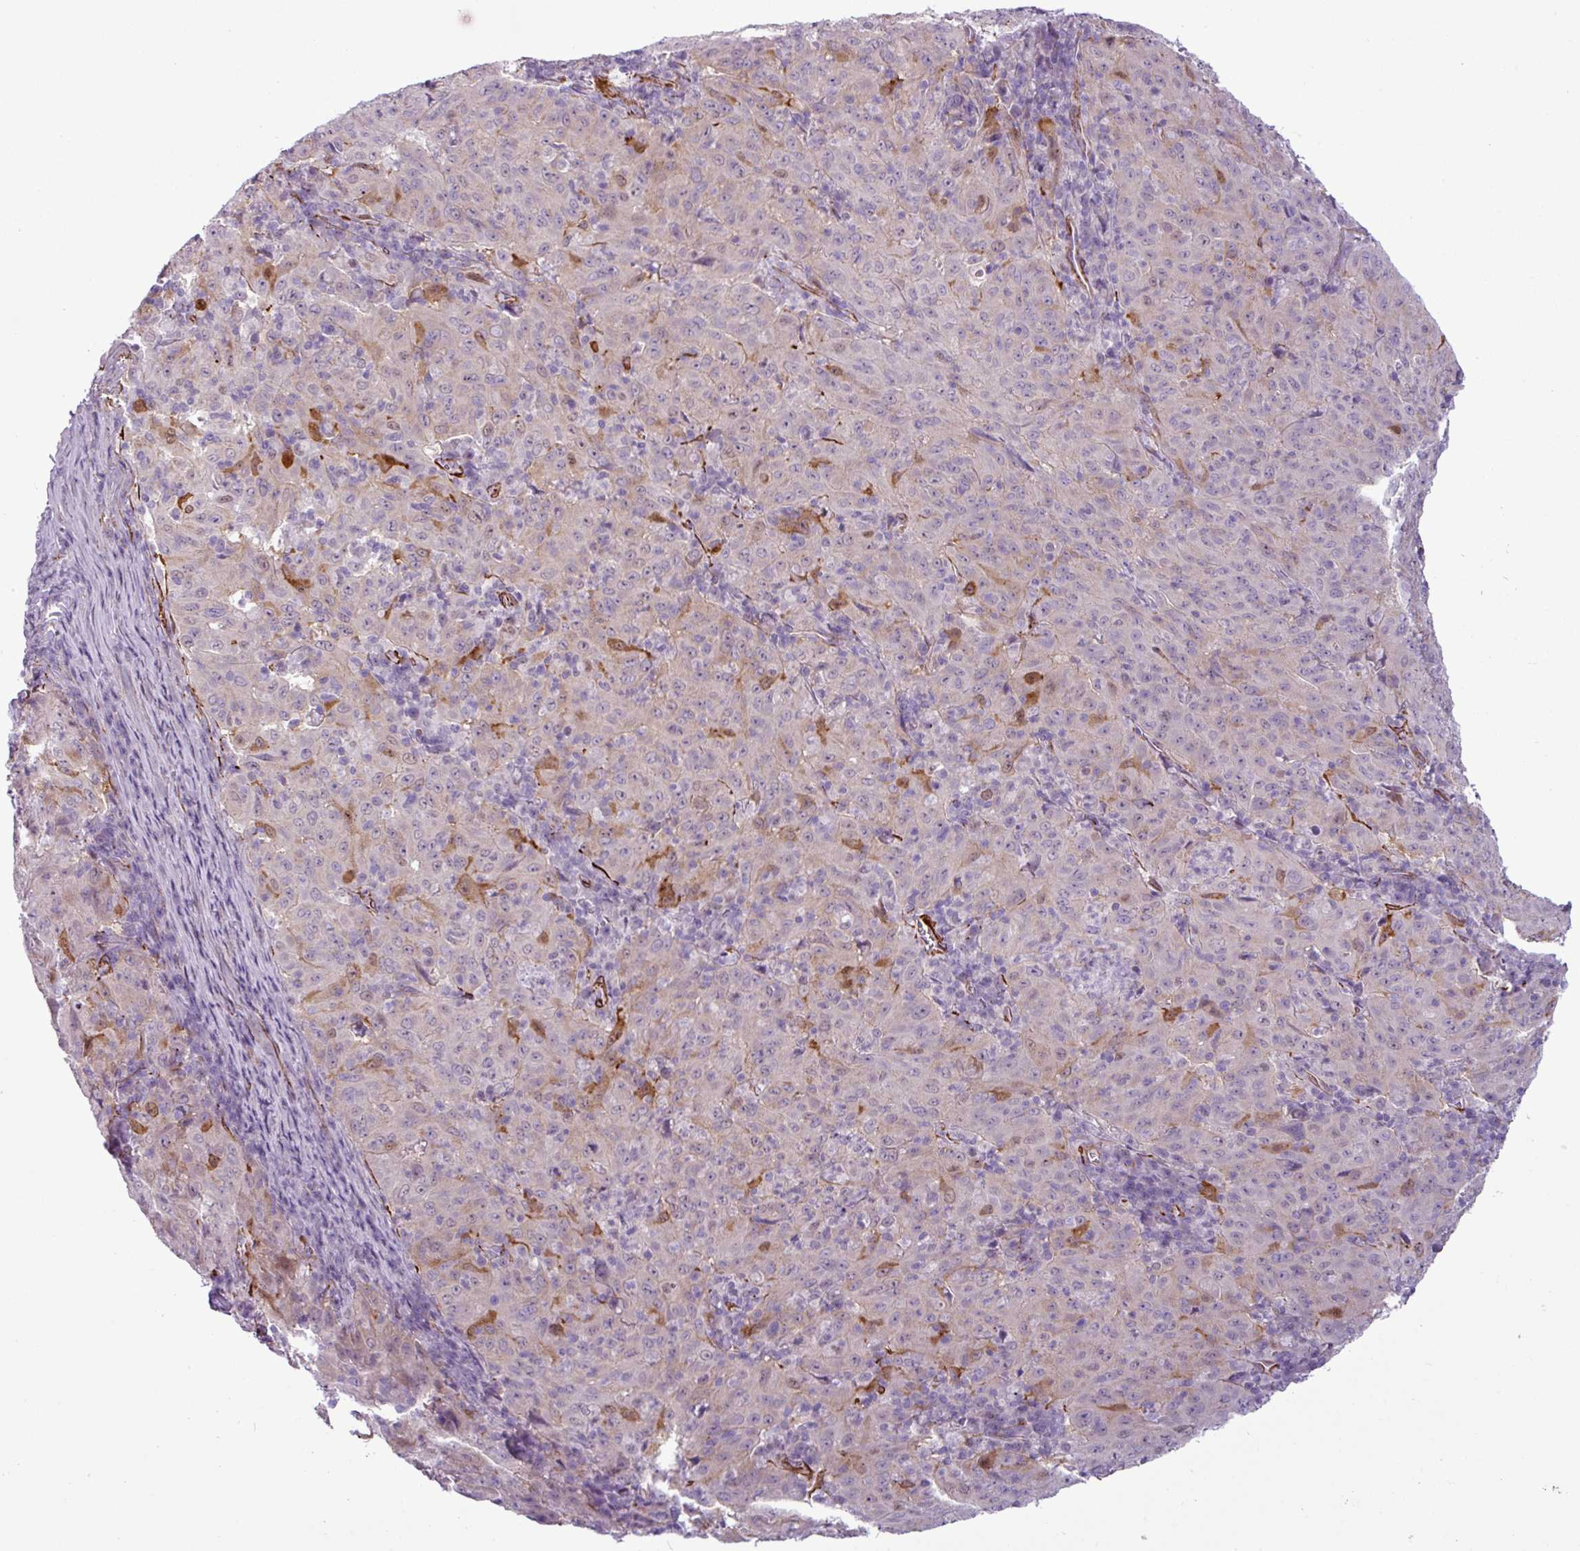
{"staining": {"intensity": "weak", "quantity": "<25%", "location": "nuclear"}, "tissue": "pancreatic cancer", "cell_type": "Tumor cells", "image_type": "cancer", "snomed": [{"axis": "morphology", "description": "Adenocarcinoma, NOS"}, {"axis": "topography", "description": "Pancreas"}], "caption": "Tumor cells are negative for brown protein staining in adenocarcinoma (pancreatic).", "gene": "ATP10A", "patient": {"sex": "male", "age": 63}}